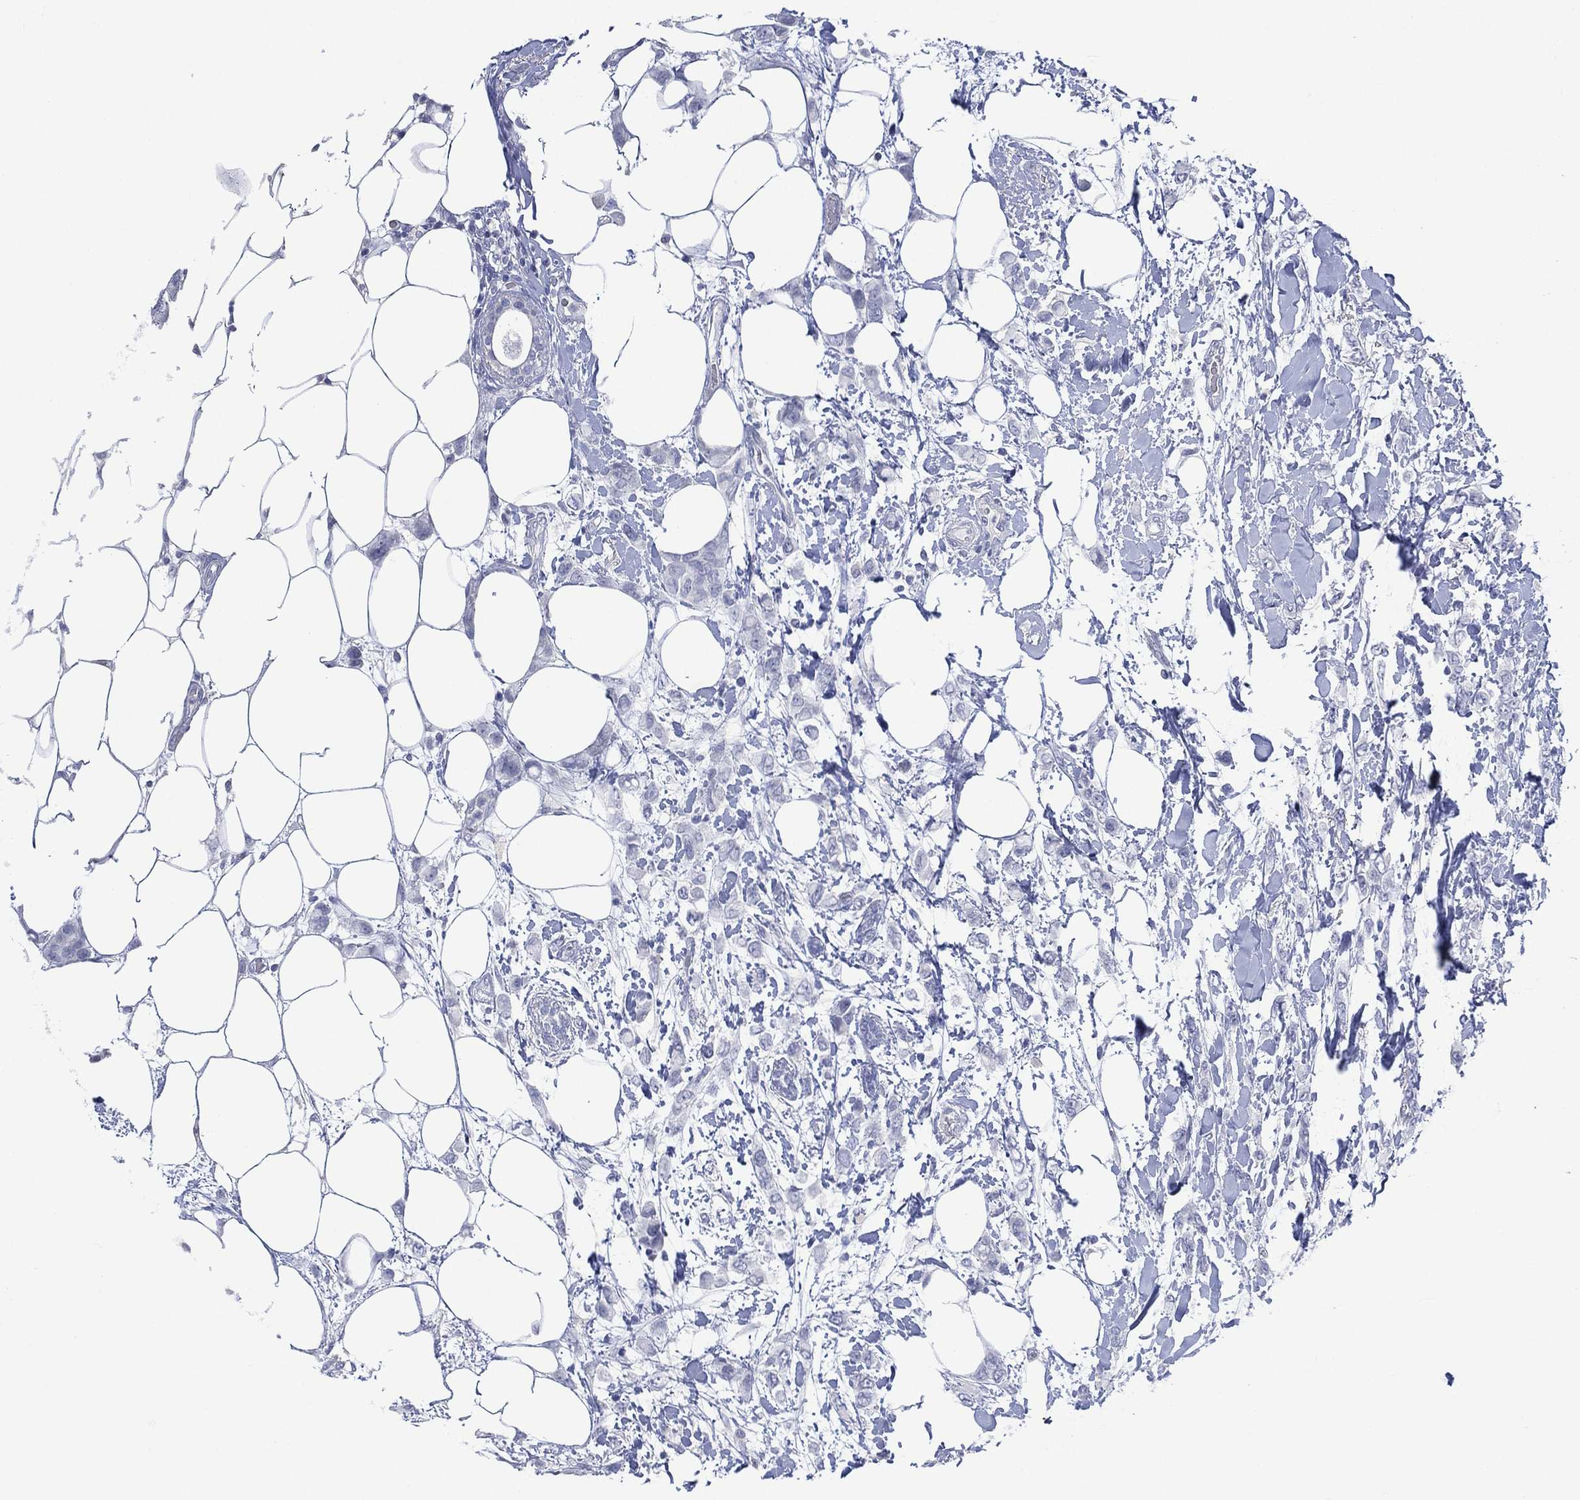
{"staining": {"intensity": "negative", "quantity": "none", "location": "none"}, "tissue": "breast cancer", "cell_type": "Tumor cells", "image_type": "cancer", "snomed": [{"axis": "morphology", "description": "Lobular carcinoma"}, {"axis": "topography", "description": "Breast"}], "caption": "A high-resolution histopathology image shows immunohistochemistry (IHC) staining of lobular carcinoma (breast), which displays no significant staining in tumor cells.", "gene": "TMEM247", "patient": {"sex": "female", "age": 66}}